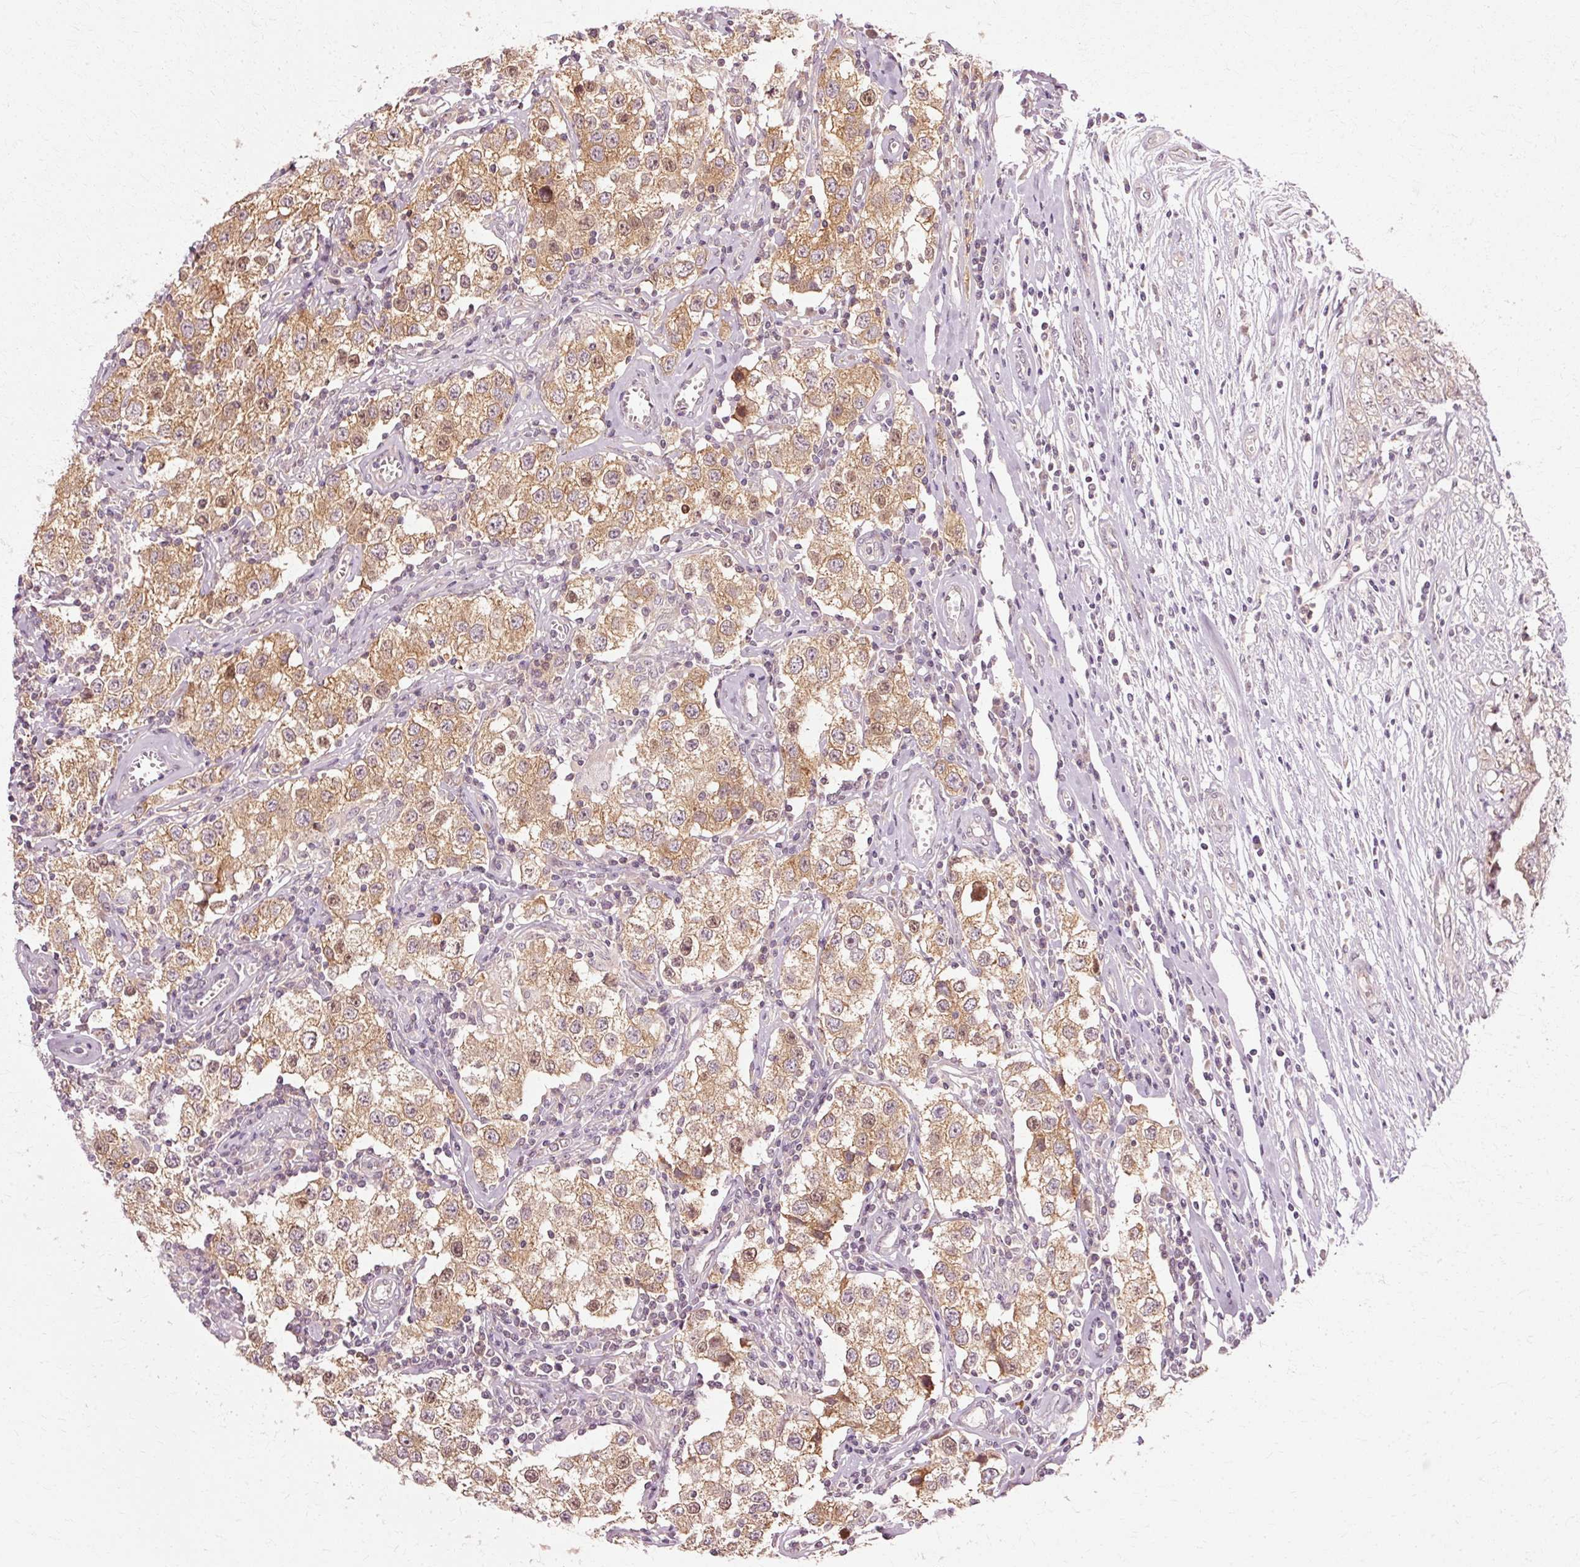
{"staining": {"intensity": "moderate", "quantity": ">75%", "location": "cytoplasmic/membranous"}, "tissue": "testis cancer", "cell_type": "Tumor cells", "image_type": "cancer", "snomed": [{"axis": "morphology", "description": "Seminoma, NOS"}, {"axis": "morphology", "description": "Carcinoma, Embryonal, NOS"}, {"axis": "topography", "description": "Testis"}], "caption": "Brown immunohistochemical staining in human testis cancer (embryonal carcinoma) reveals moderate cytoplasmic/membranous expression in approximately >75% of tumor cells.", "gene": "RGPD5", "patient": {"sex": "male", "age": 43}}